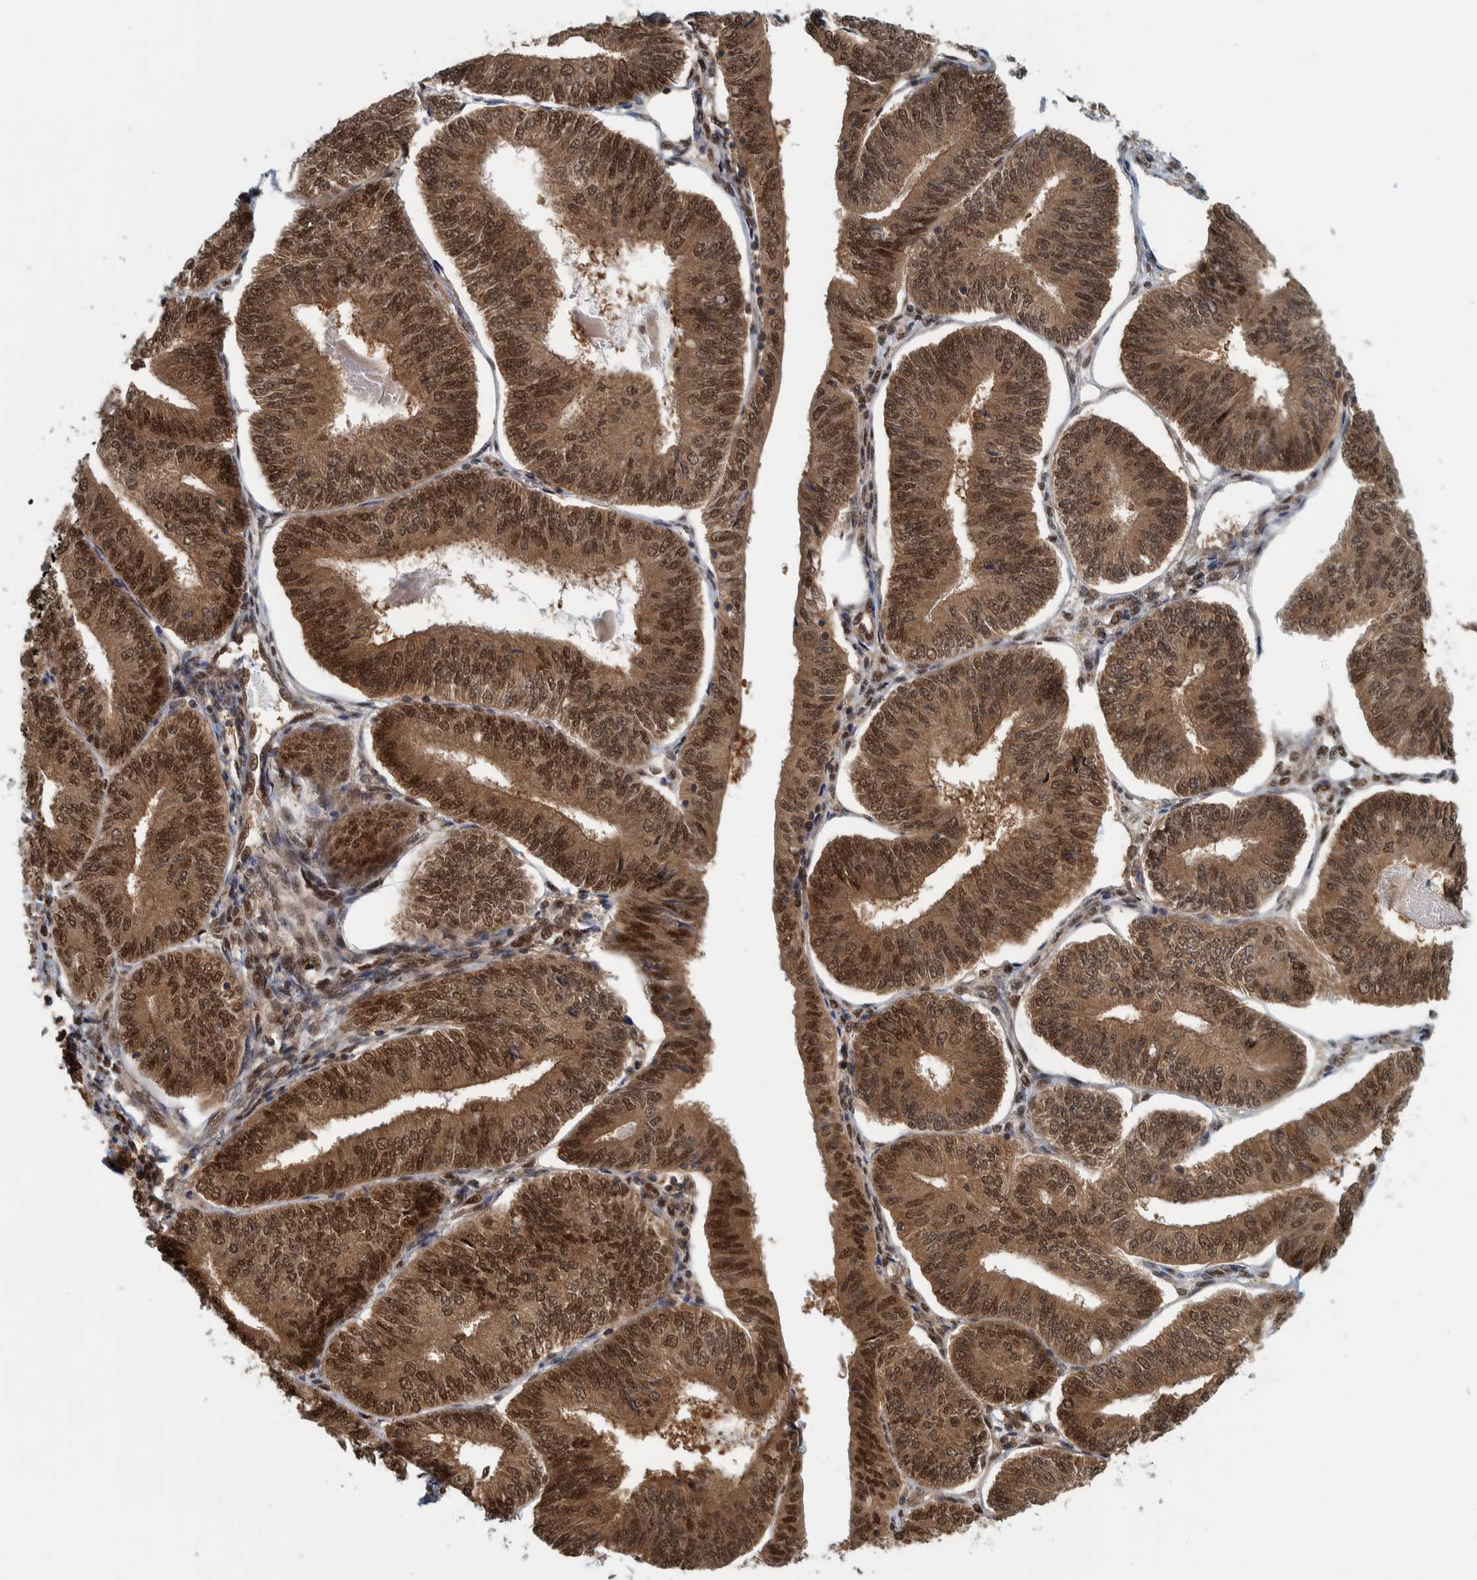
{"staining": {"intensity": "strong", "quantity": ">75%", "location": "cytoplasmic/membranous,nuclear"}, "tissue": "endometrial cancer", "cell_type": "Tumor cells", "image_type": "cancer", "snomed": [{"axis": "morphology", "description": "Adenocarcinoma, NOS"}, {"axis": "topography", "description": "Endometrium"}], "caption": "A brown stain labels strong cytoplasmic/membranous and nuclear positivity of a protein in human endometrial cancer tumor cells.", "gene": "COPS3", "patient": {"sex": "female", "age": 58}}